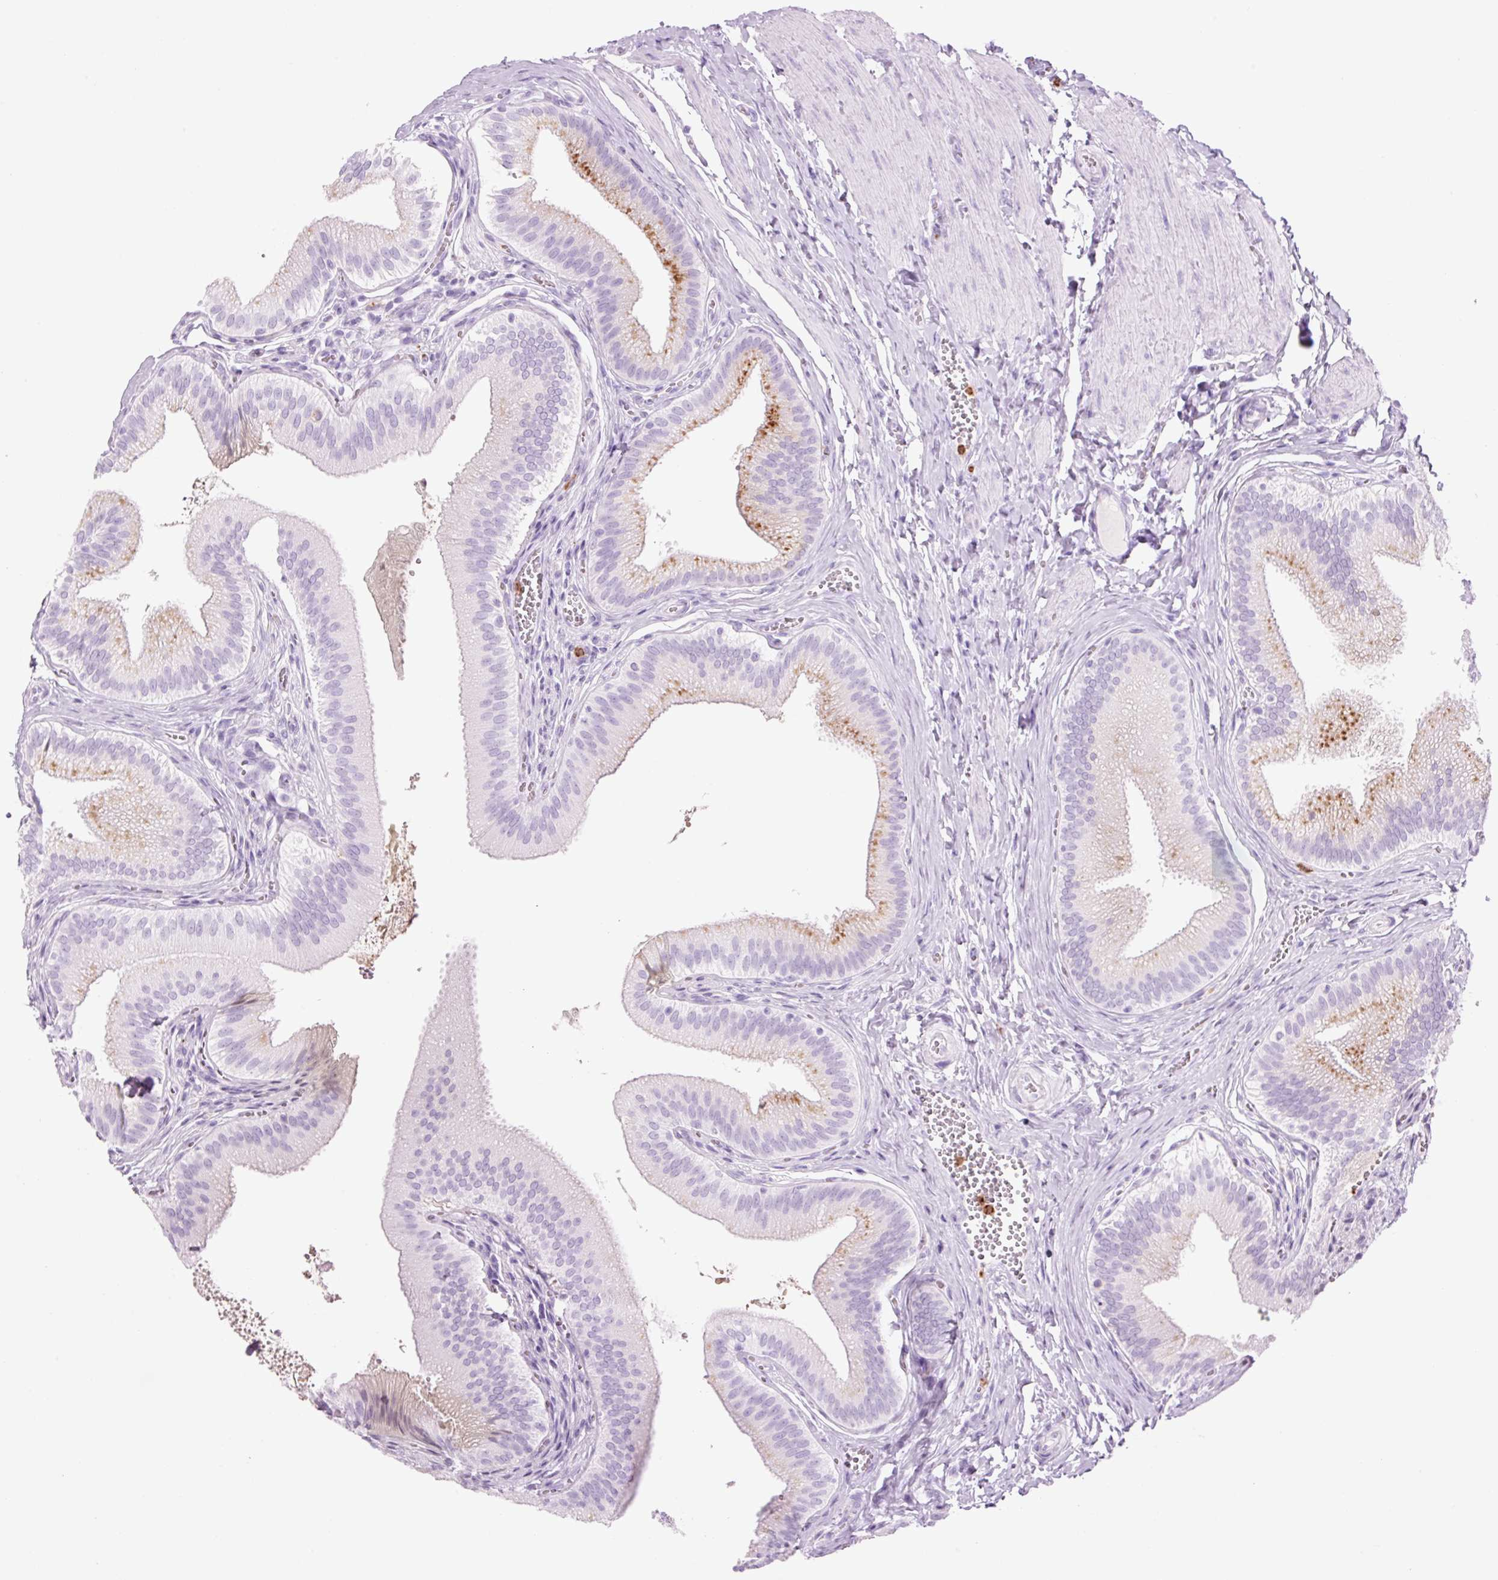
{"staining": {"intensity": "moderate", "quantity": "<25%", "location": "cytoplasmic/membranous"}, "tissue": "gallbladder", "cell_type": "Glandular cells", "image_type": "normal", "snomed": [{"axis": "morphology", "description": "Normal tissue, NOS"}, {"axis": "topography", "description": "Gallbladder"}], "caption": "This histopathology image displays immunohistochemistry staining of normal gallbladder, with low moderate cytoplasmic/membranous expression in approximately <25% of glandular cells.", "gene": "LYZ", "patient": {"sex": "male", "age": 17}}